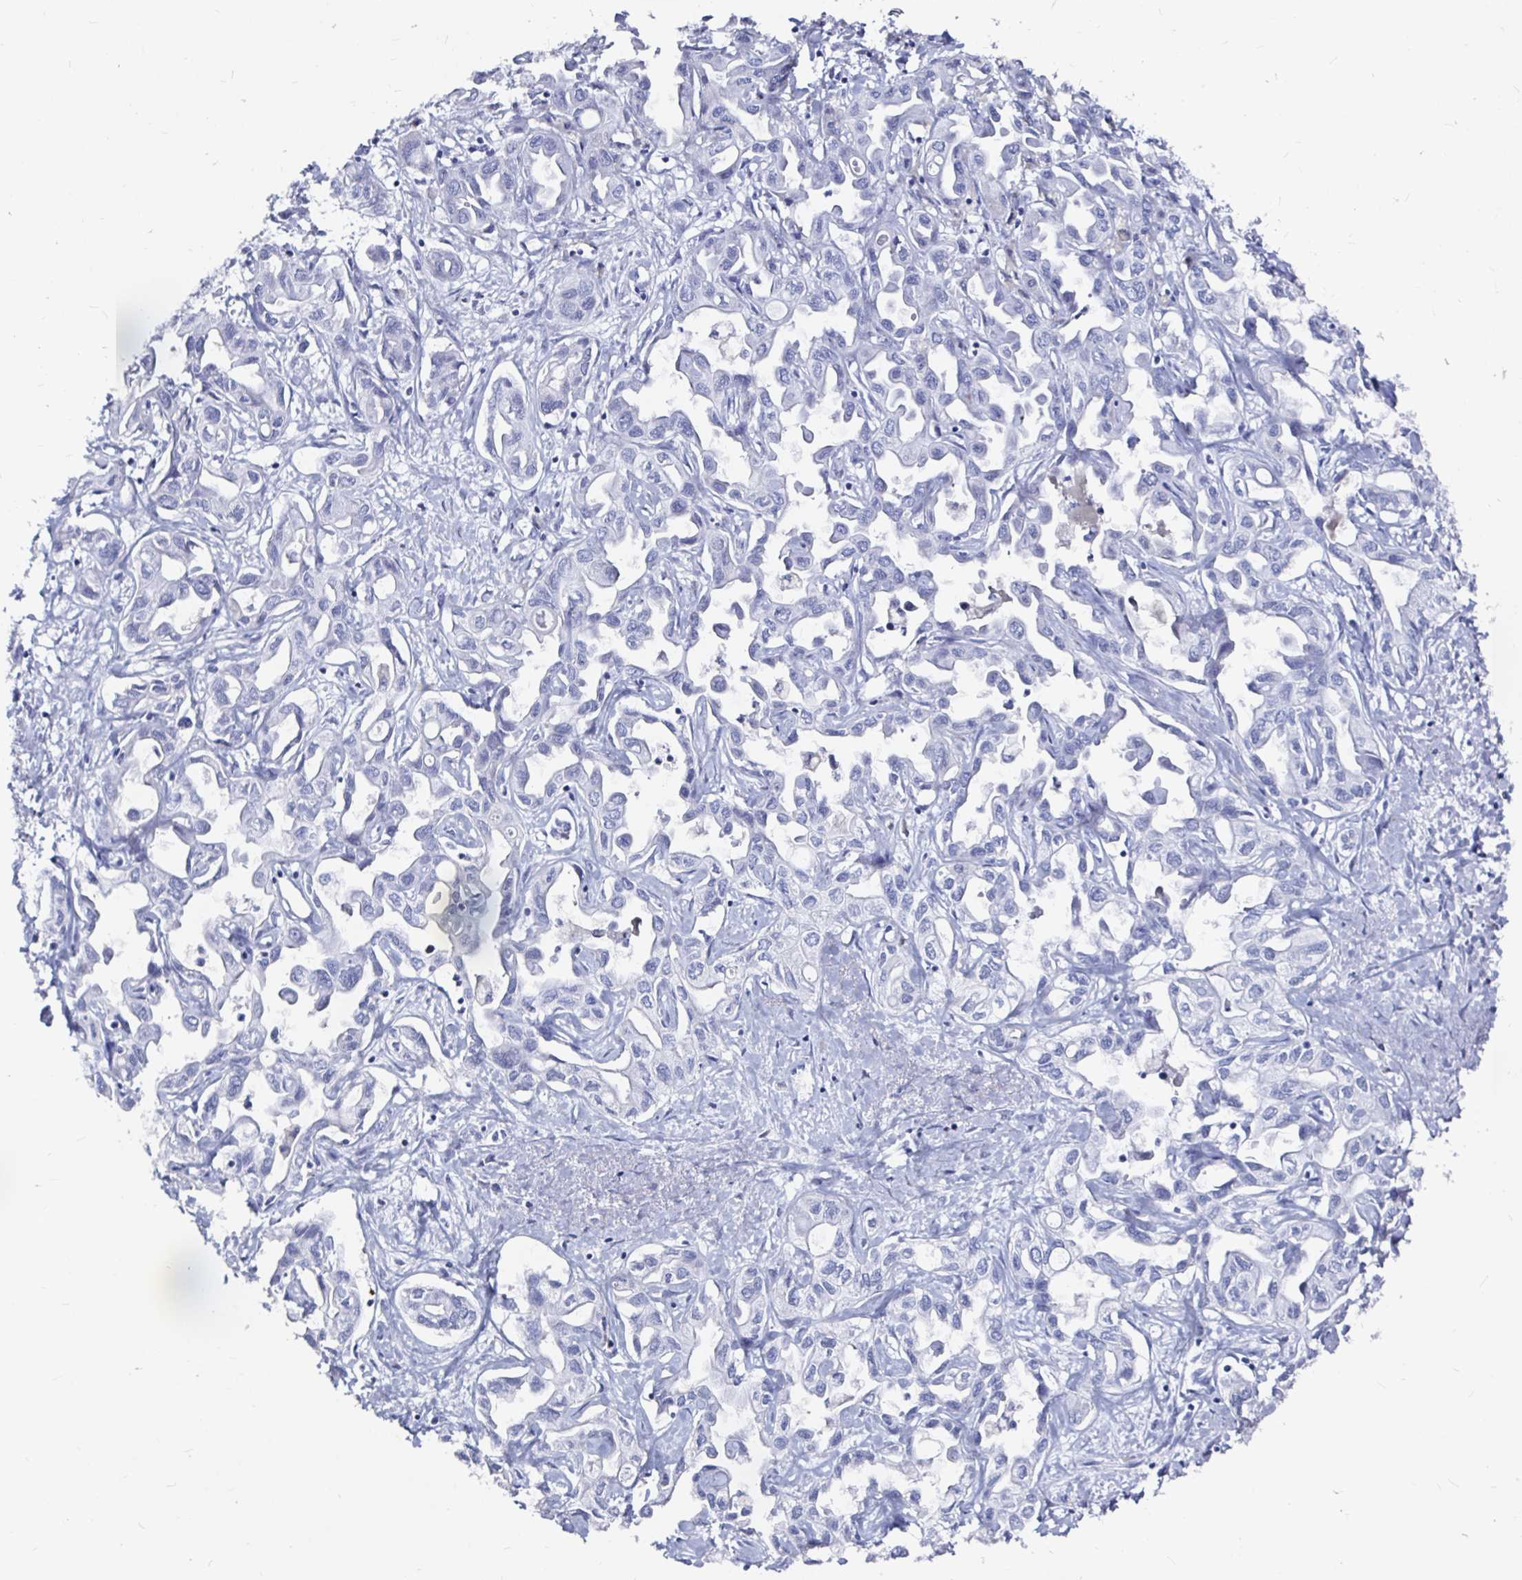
{"staining": {"intensity": "negative", "quantity": "none", "location": "none"}, "tissue": "liver cancer", "cell_type": "Tumor cells", "image_type": "cancer", "snomed": [{"axis": "morphology", "description": "Cholangiocarcinoma"}, {"axis": "topography", "description": "Liver"}], "caption": "Tumor cells show no significant expression in liver cancer.", "gene": "LUZP4", "patient": {"sex": "female", "age": 64}}